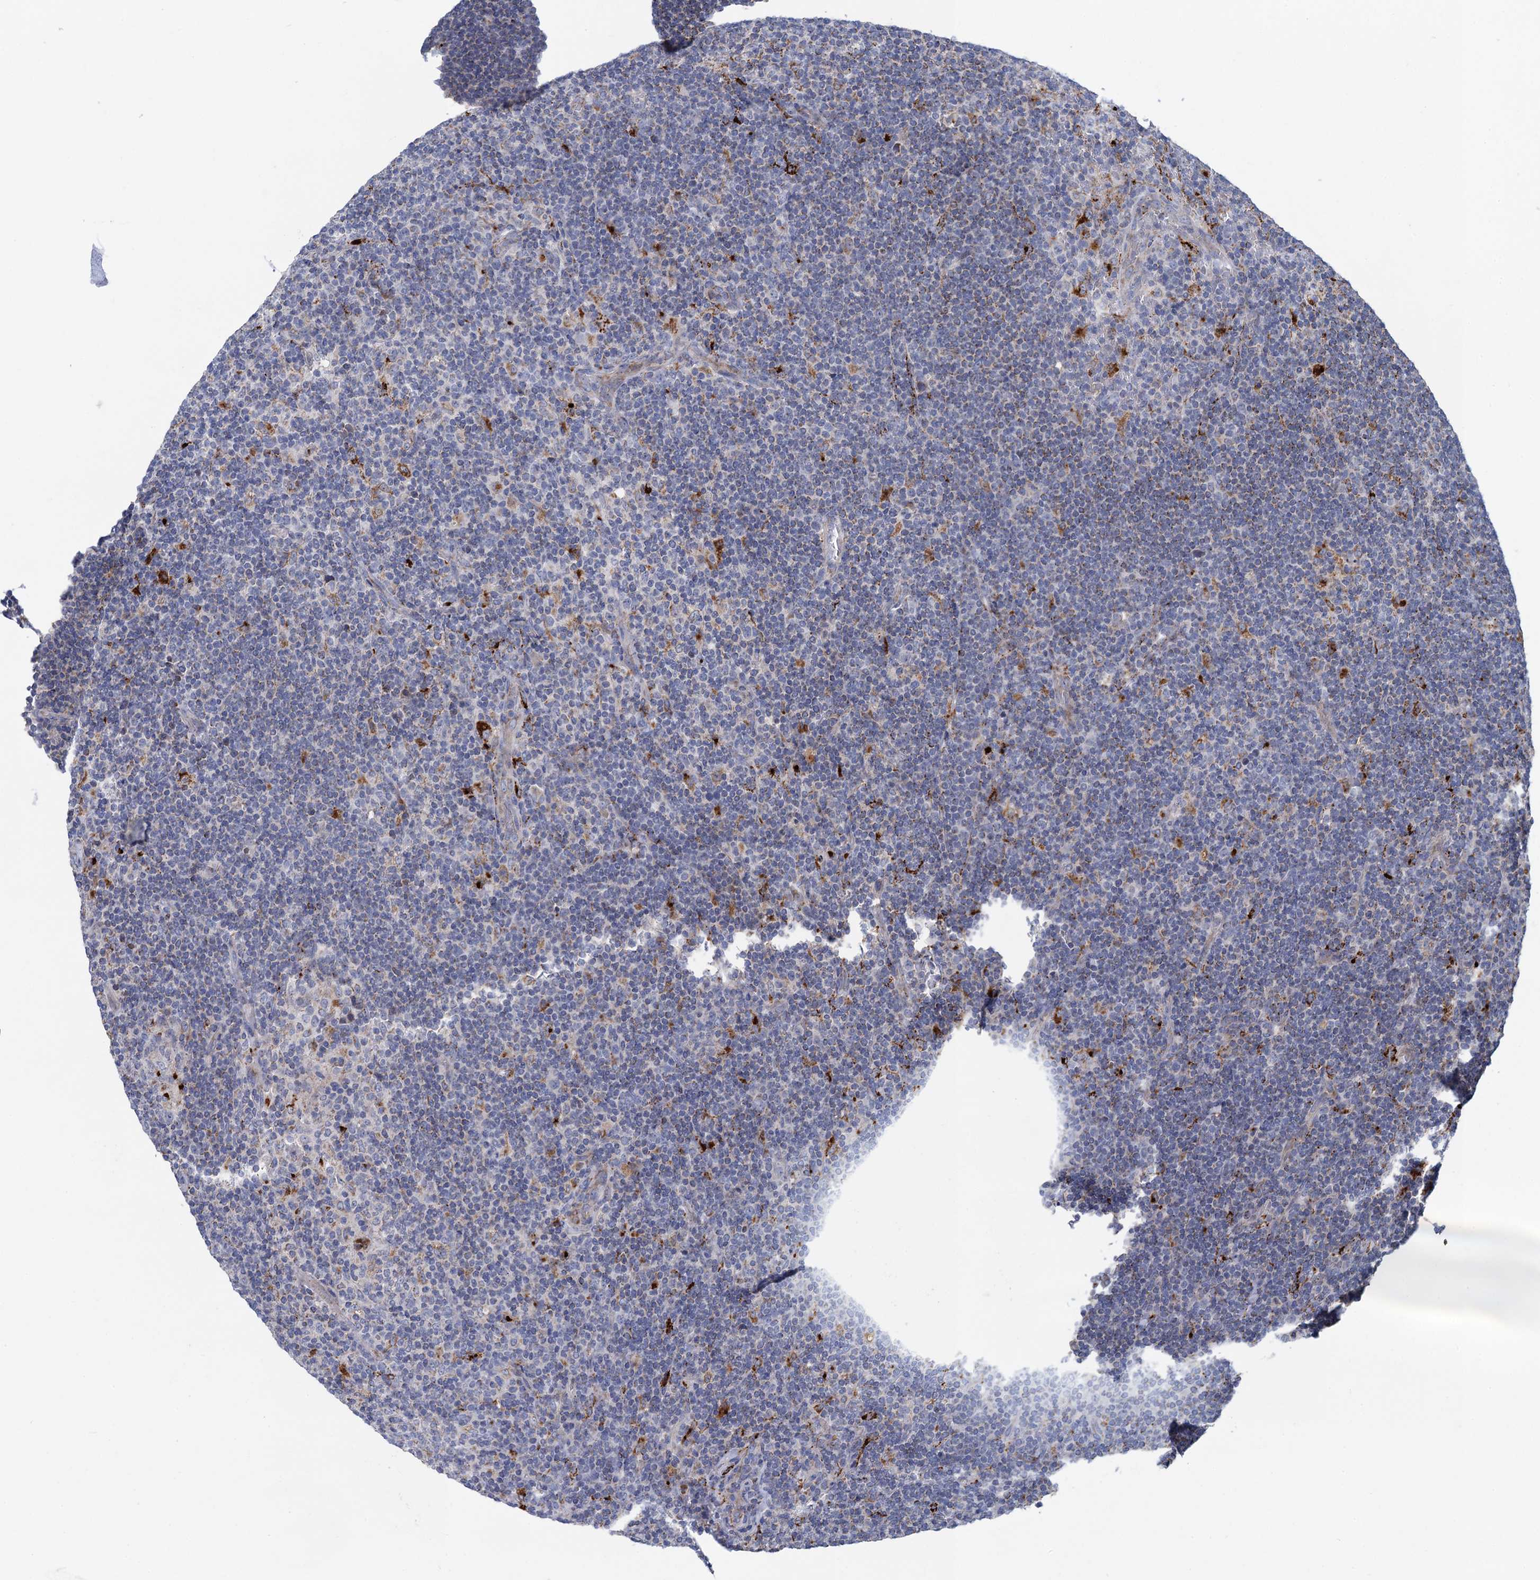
{"staining": {"intensity": "negative", "quantity": "none", "location": "none"}, "tissue": "lymphoma", "cell_type": "Tumor cells", "image_type": "cancer", "snomed": [{"axis": "morphology", "description": "Hodgkin's disease, NOS"}, {"axis": "topography", "description": "Lymph node"}], "caption": "IHC histopathology image of lymphoma stained for a protein (brown), which exhibits no expression in tumor cells.", "gene": "ANKS3", "patient": {"sex": "female", "age": 57}}